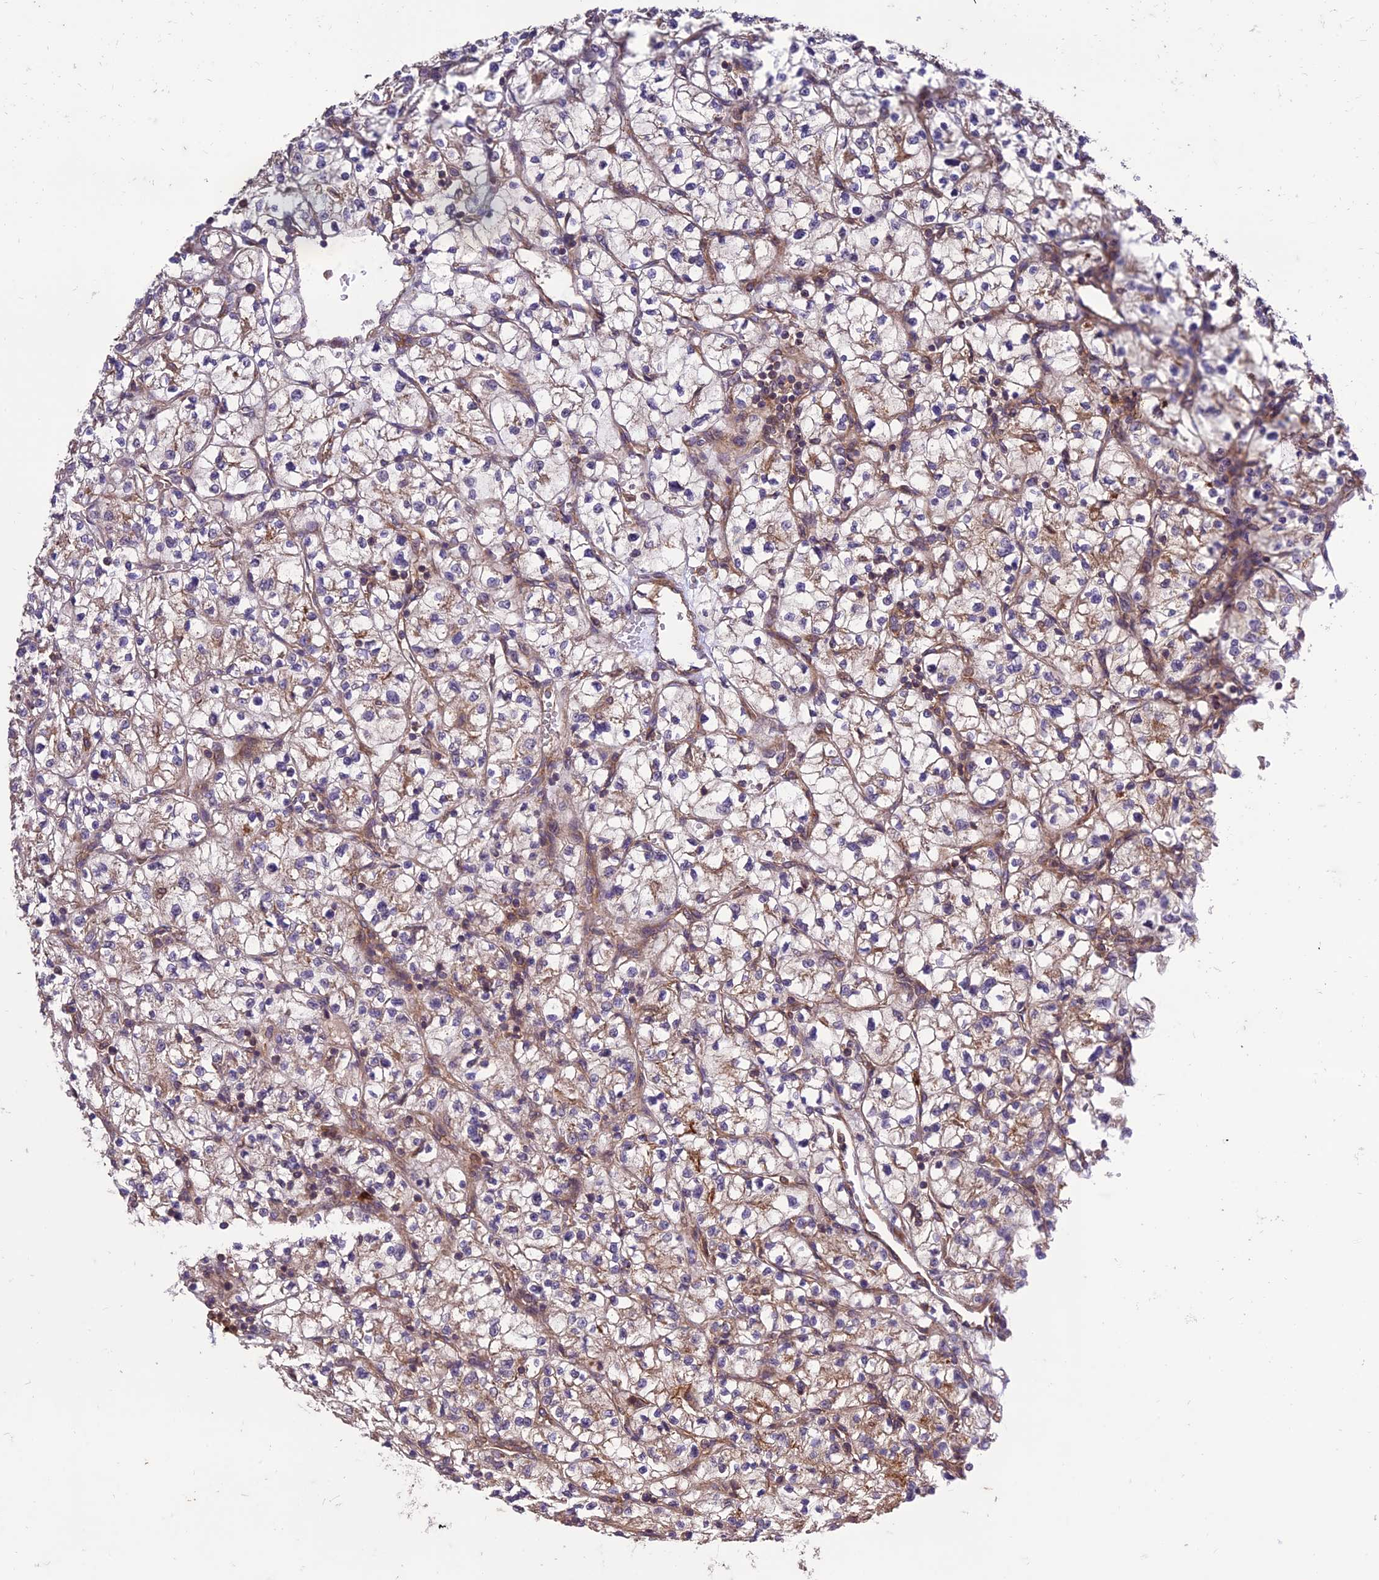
{"staining": {"intensity": "weak", "quantity": "25%-75%", "location": "cytoplasmic/membranous"}, "tissue": "renal cancer", "cell_type": "Tumor cells", "image_type": "cancer", "snomed": [{"axis": "morphology", "description": "Adenocarcinoma, NOS"}, {"axis": "topography", "description": "Kidney"}], "caption": "There is low levels of weak cytoplasmic/membranous expression in tumor cells of adenocarcinoma (renal), as demonstrated by immunohistochemical staining (brown color).", "gene": "TMEM131L", "patient": {"sex": "female", "age": 64}}